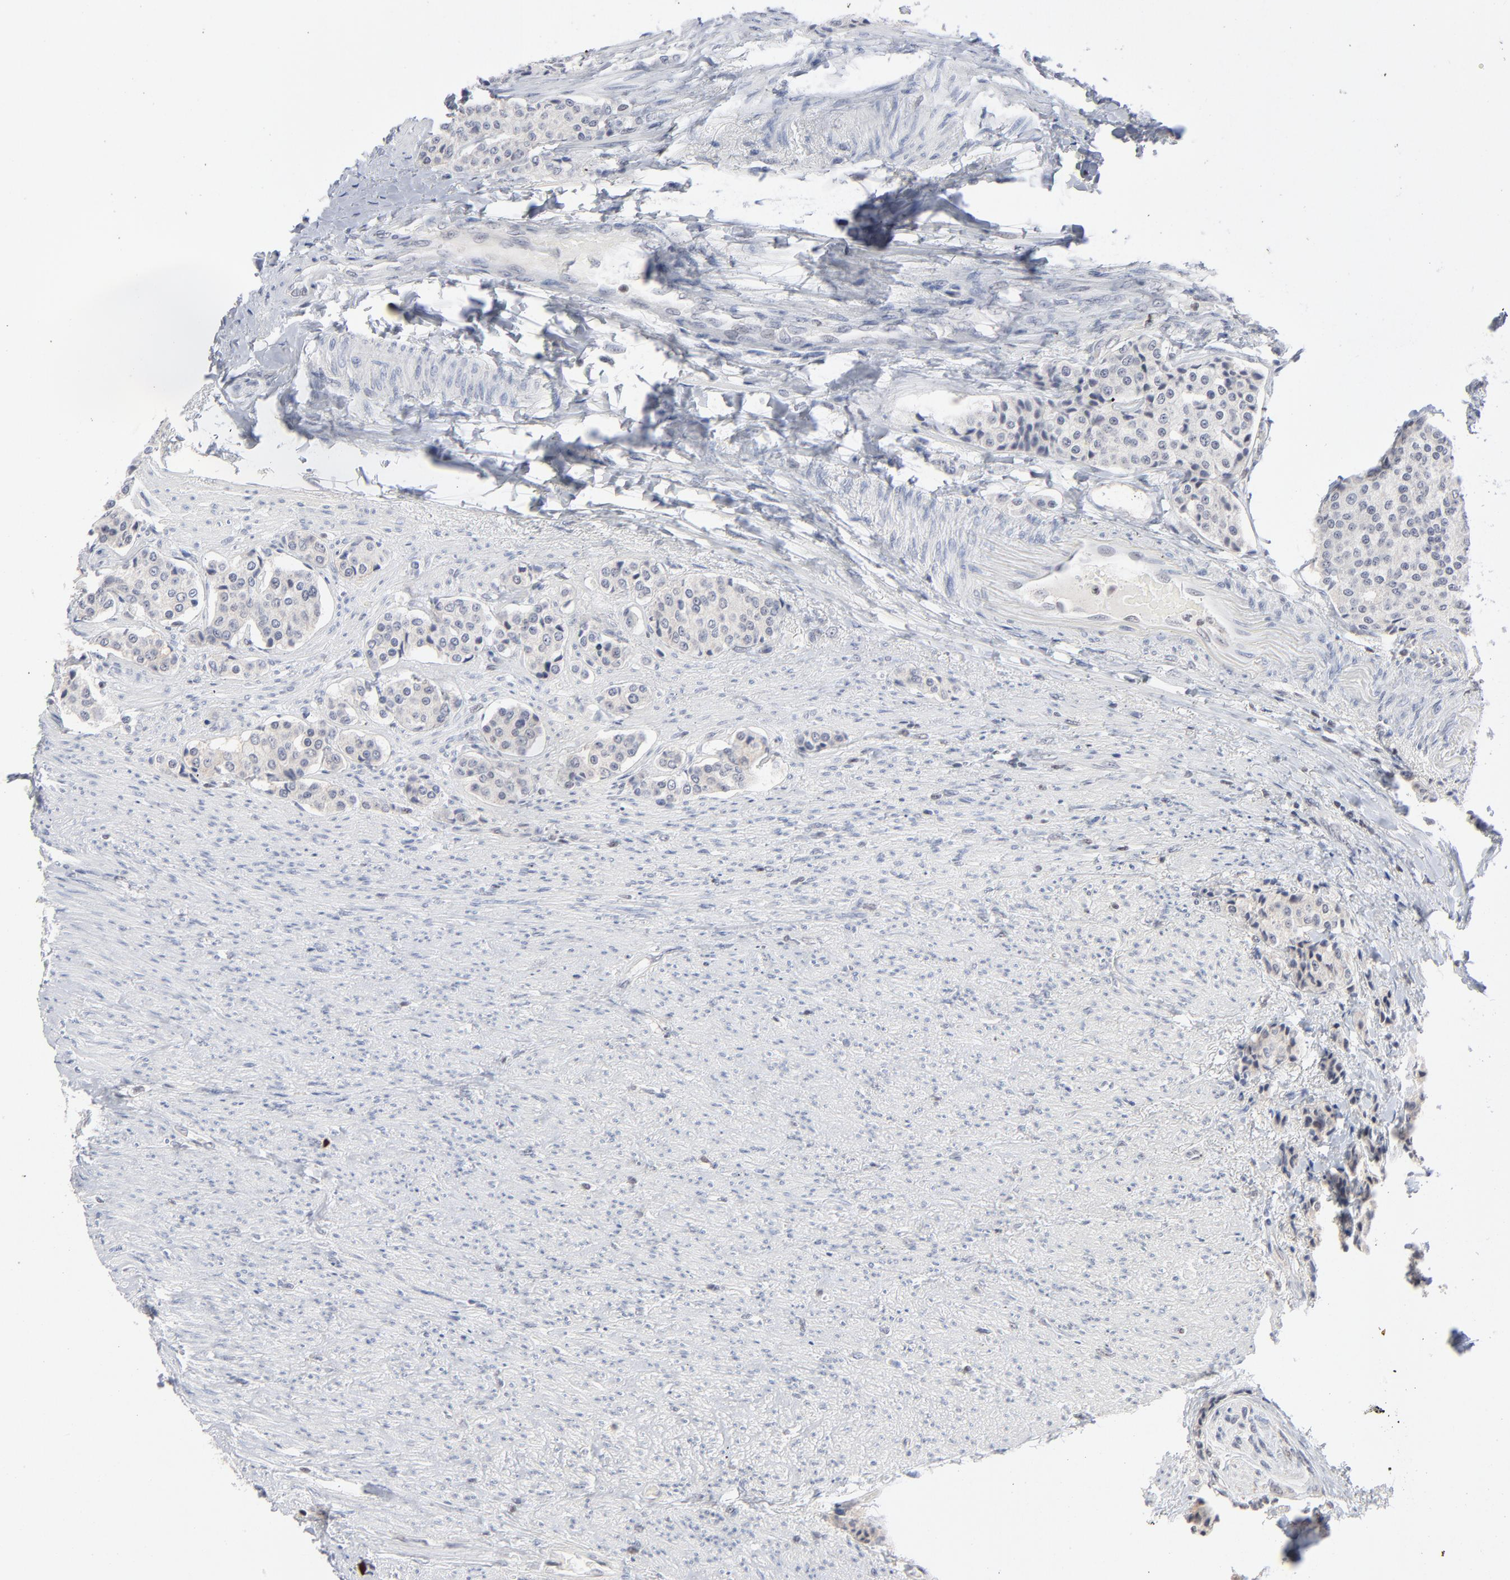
{"staining": {"intensity": "negative", "quantity": "none", "location": "none"}, "tissue": "carcinoid", "cell_type": "Tumor cells", "image_type": "cancer", "snomed": [{"axis": "morphology", "description": "Carcinoid, malignant, NOS"}, {"axis": "topography", "description": "Colon"}], "caption": "An IHC histopathology image of carcinoid is shown. There is no staining in tumor cells of carcinoid. (Brightfield microscopy of DAB IHC at high magnification).", "gene": "MAX", "patient": {"sex": "female", "age": 61}}